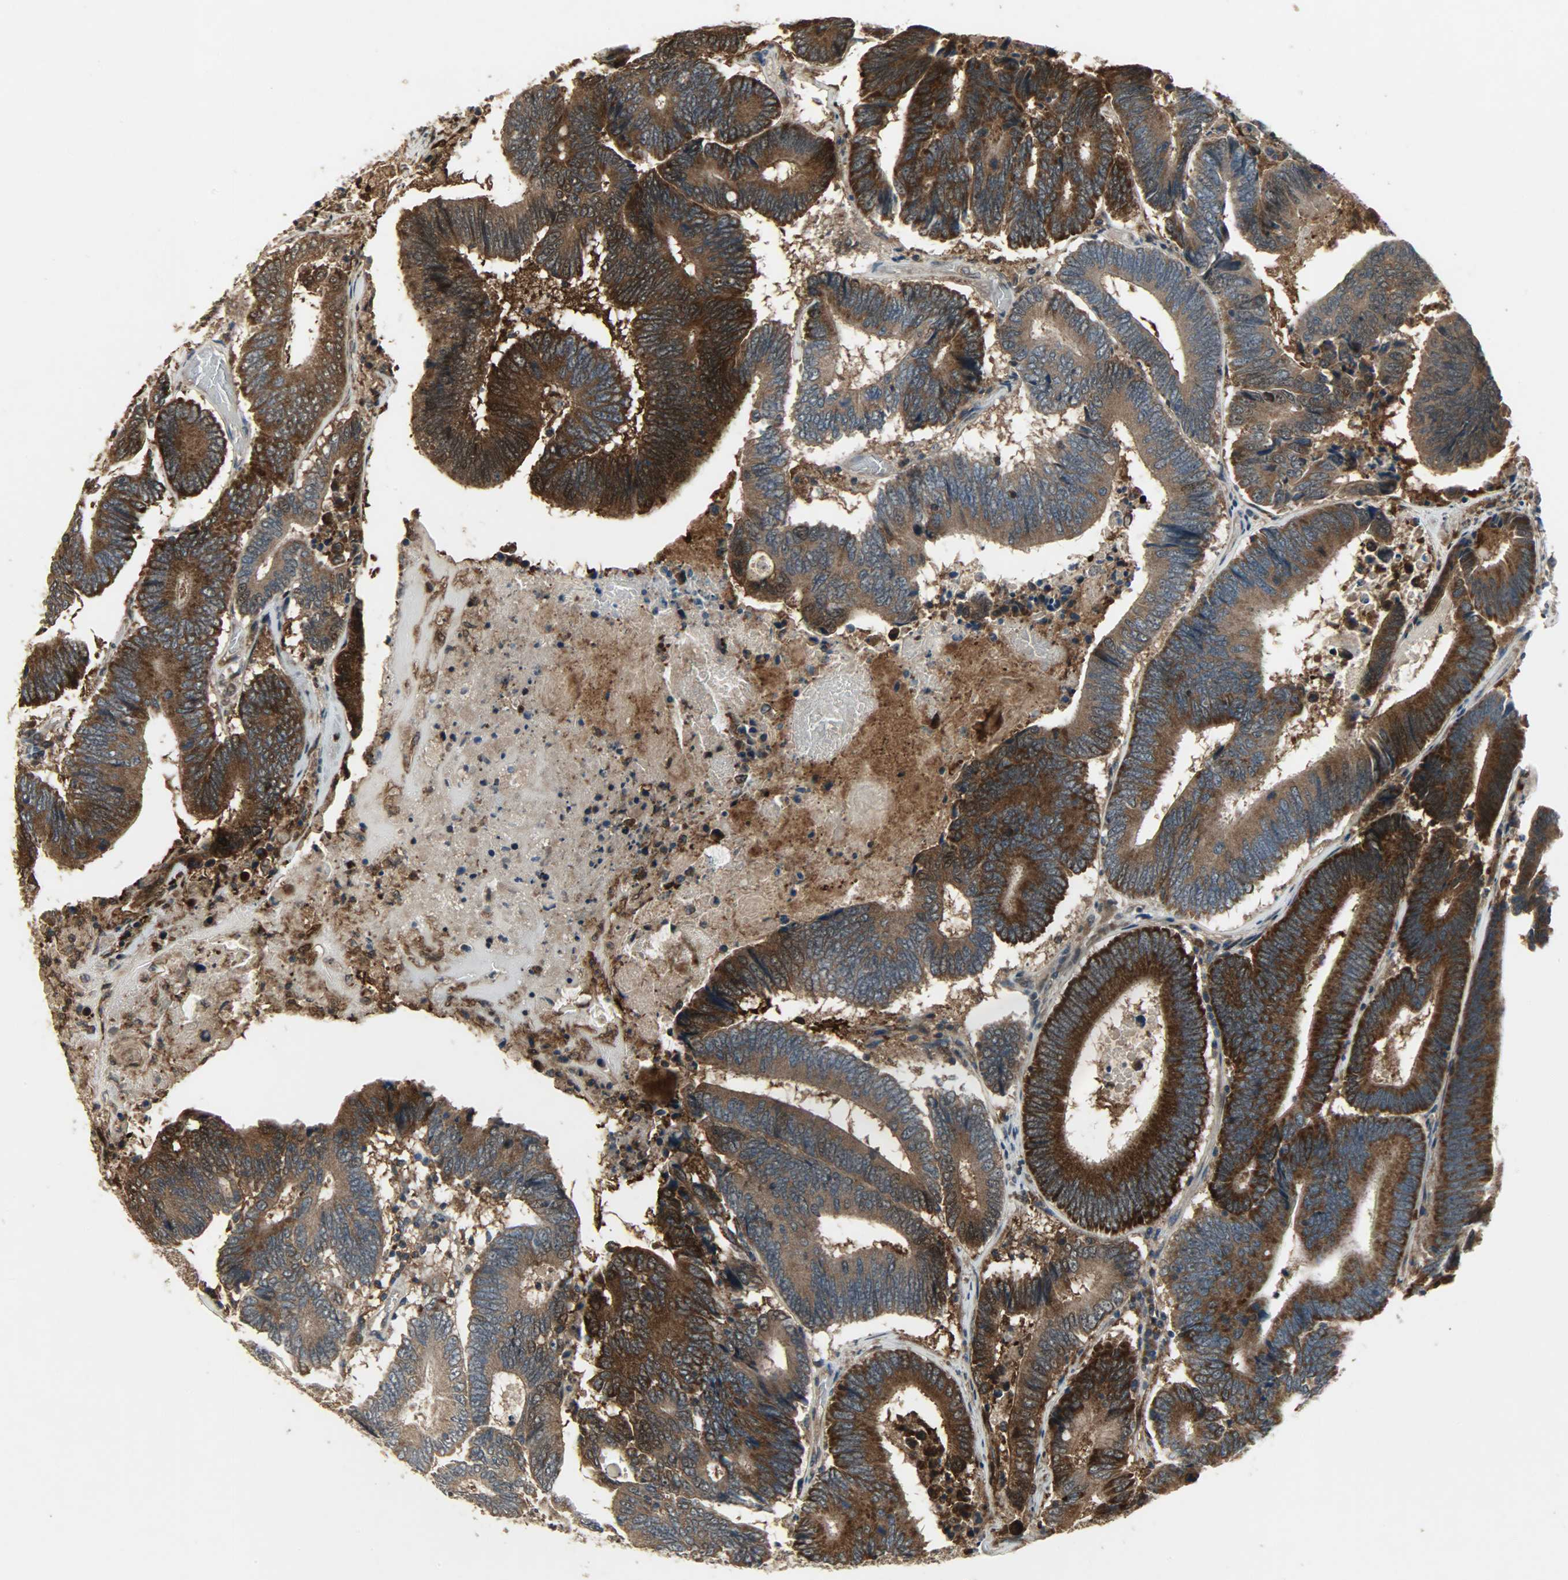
{"staining": {"intensity": "strong", "quantity": ">75%", "location": "cytoplasmic/membranous"}, "tissue": "colorectal cancer", "cell_type": "Tumor cells", "image_type": "cancer", "snomed": [{"axis": "morphology", "description": "Adenocarcinoma, NOS"}, {"axis": "topography", "description": "Colon"}], "caption": "This micrograph shows immunohistochemistry (IHC) staining of human adenocarcinoma (colorectal), with high strong cytoplasmic/membranous staining in about >75% of tumor cells.", "gene": "AMT", "patient": {"sex": "female", "age": 78}}